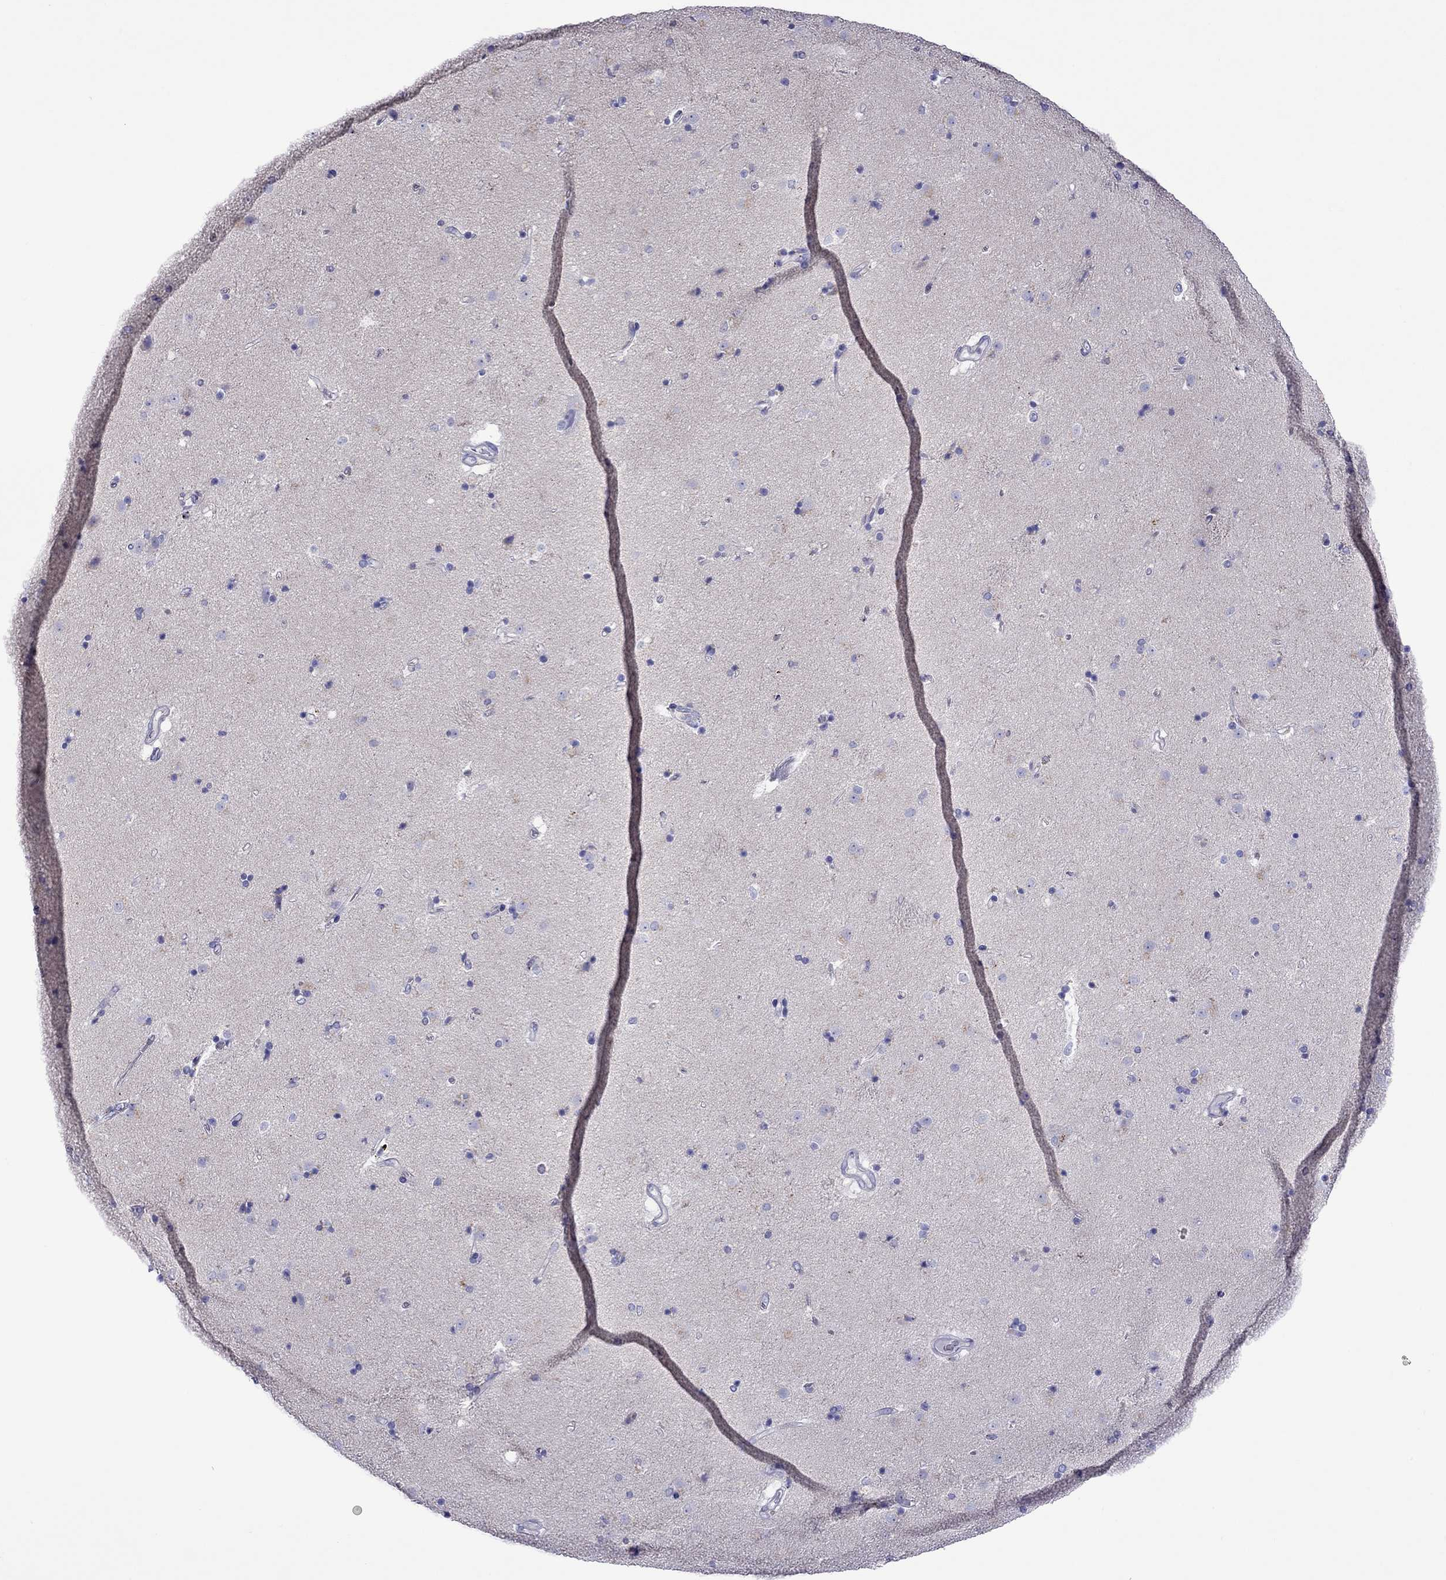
{"staining": {"intensity": "negative", "quantity": "none", "location": "none"}, "tissue": "caudate", "cell_type": "Glial cells", "image_type": "normal", "snomed": [{"axis": "morphology", "description": "Normal tissue, NOS"}, {"axis": "topography", "description": "Lateral ventricle wall"}], "caption": "DAB (3,3'-diaminobenzidine) immunohistochemical staining of benign human caudate demonstrates no significant staining in glial cells. (DAB (3,3'-diaminobenzidine) IHC, high magnification).", "gene": "MPZ", "patient": {"sex": "male", "age": 54}}